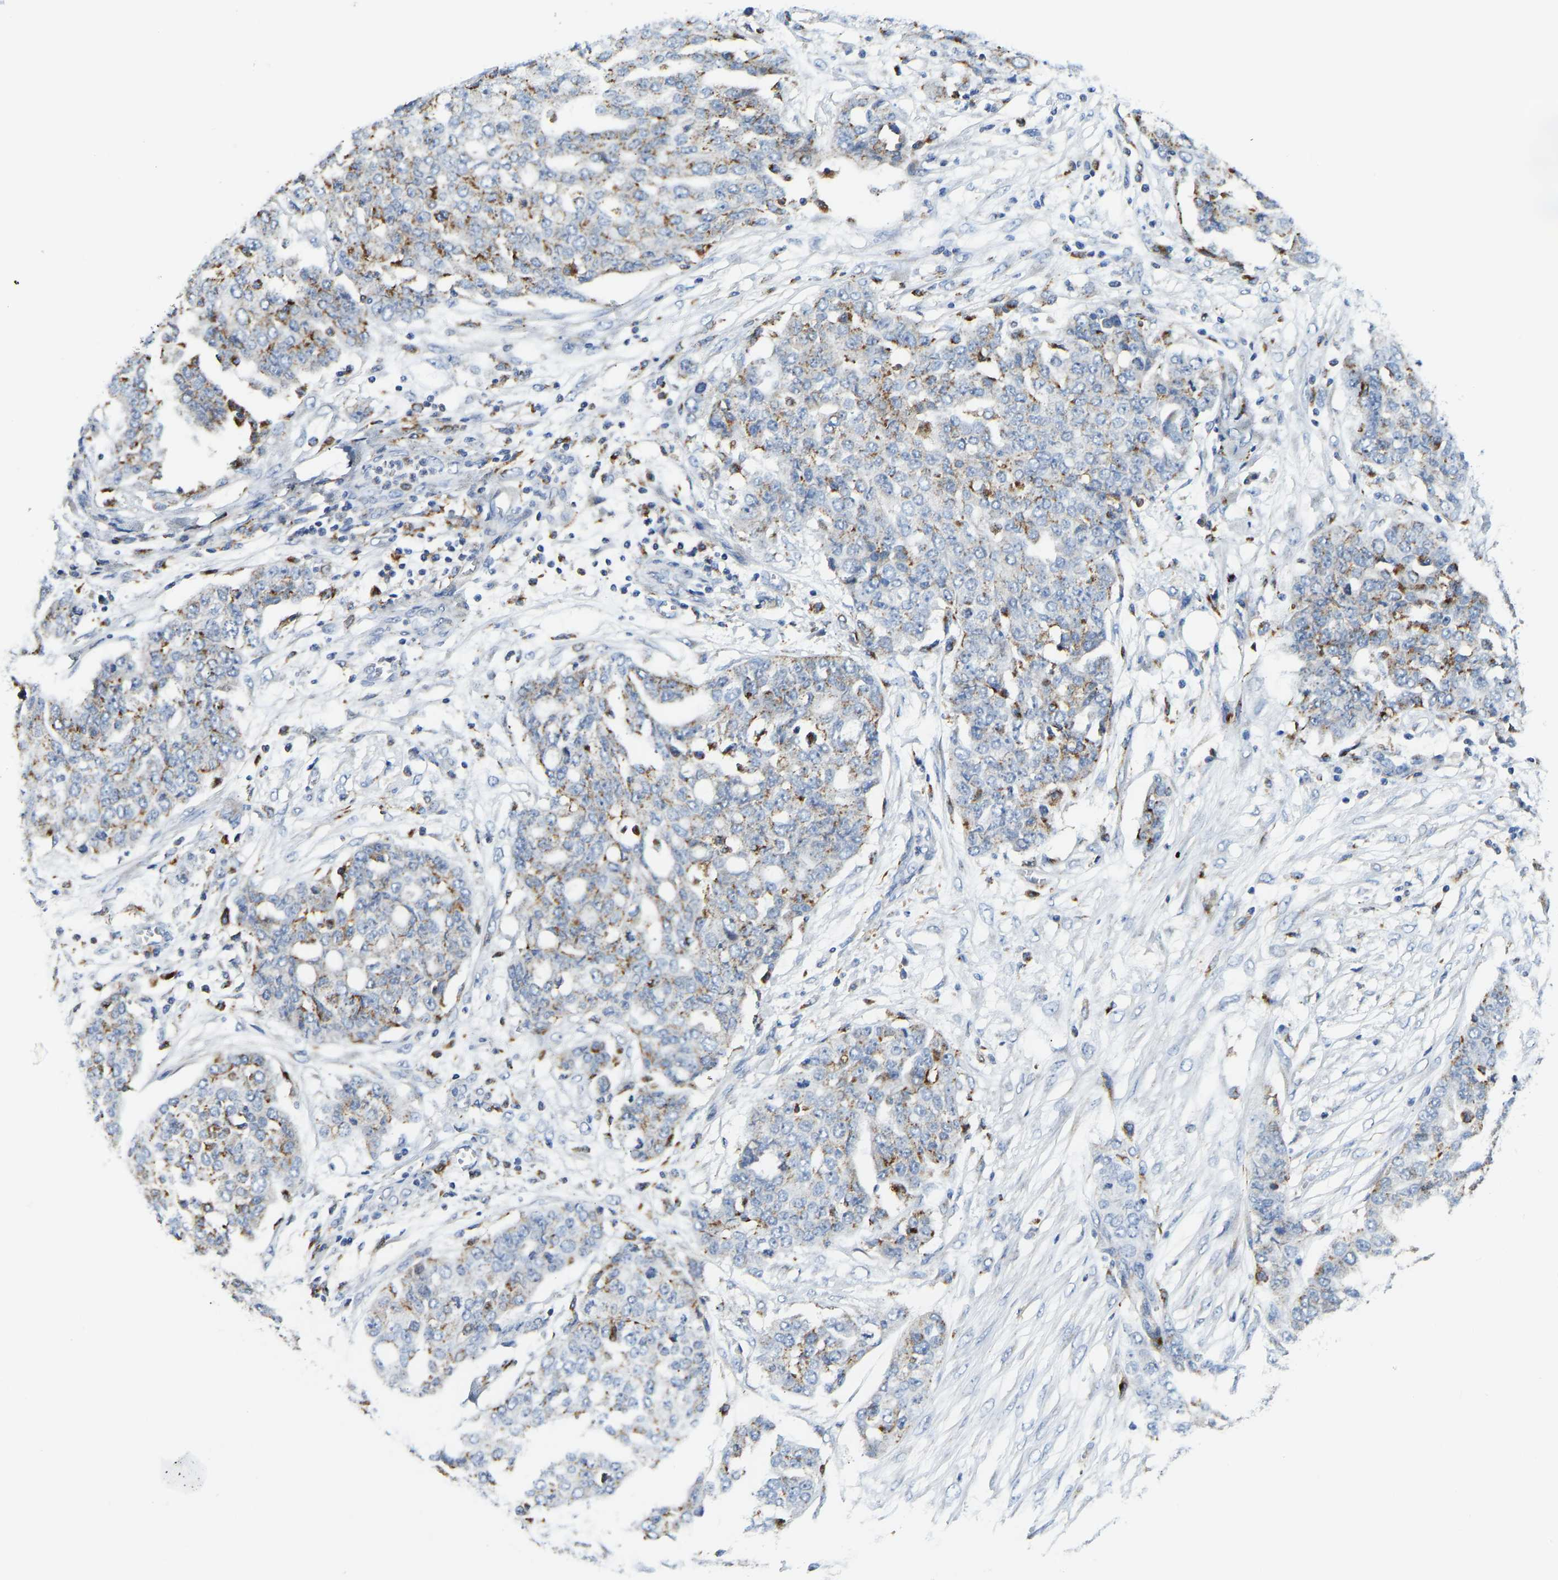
{"staining": {"intensity": "moderate", "quantity": "25%-75%", "location": "cytoplasmic/membranous"}, "tissue": "ovarian cancer", "cell_type": "Tumor cells", "image_type": "cancer", "snomed": [{"axis": "morphology", "description": "Cystadenocarcinoma, serous, NOS"}, {"axis": "topography", "description": "Soft tissue"}, {"axis": "topography", "description": "Ovary"}], "caption": "Moderate cytoplasmic/membranous staining for a protein is identified in about 25%-75% of tumor cells of serous cystadenocarcinoma (ovarian) using immunohistochemistry.", "gene": "ATP6V1E1", "patient": {"sex": "female", "age": 57}}